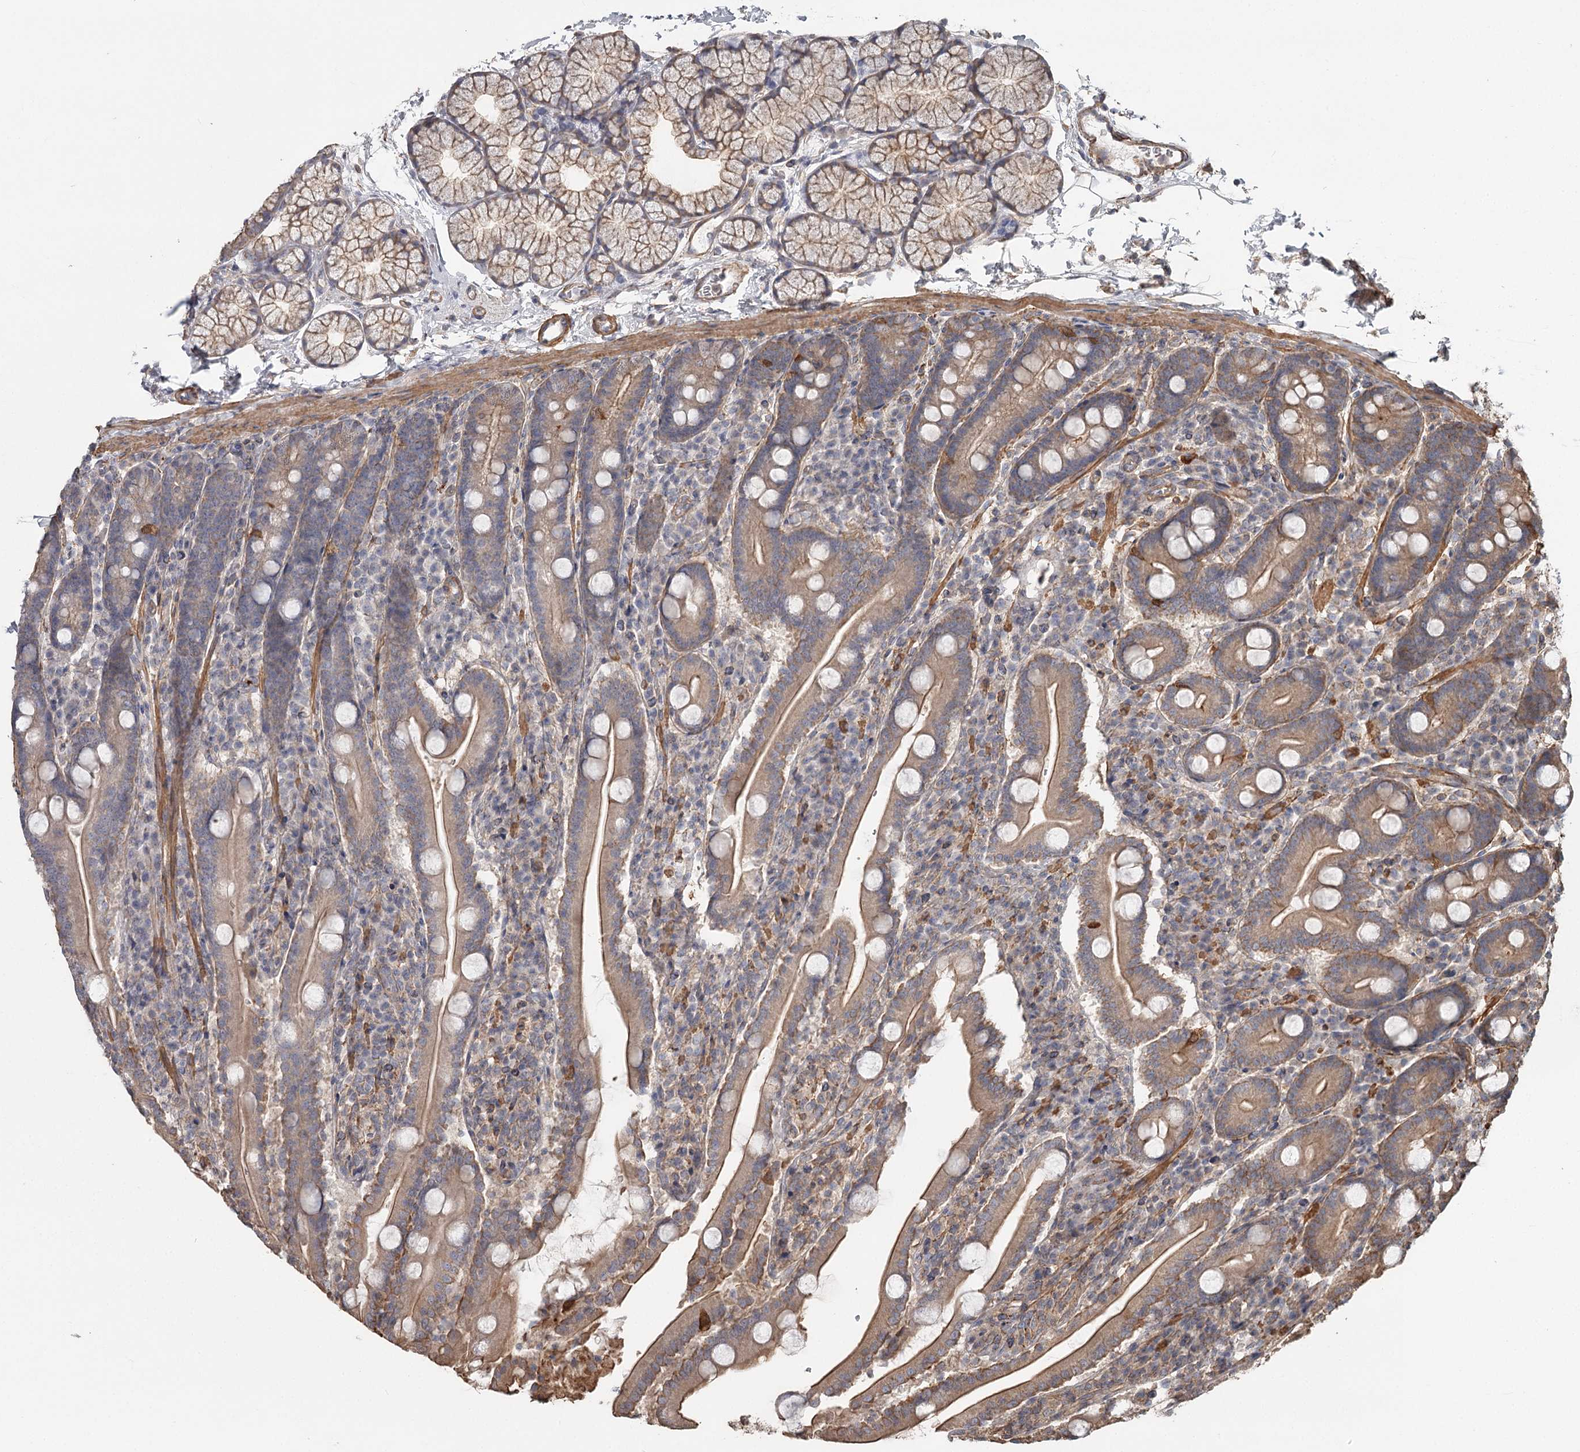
{"staining": {"intensity": "moderate", "quantity": ">75%", "location": "cytoplasmic/membranous"}, "tissue": "duodenum", "cell_type": "Glandular cells", "image_type": "normal", "snomed": [{"axis": "morphology", "description": "Normal tissue, NOS"}, {"axis": "topography", "description": "Duodenum"}], "caption": "Immunohistochemical staining of normal duodenum exhibits moderate cytoplasmic/membranous protein expression in approximately >75% of glandular cells. The staining is performed using DAB (3,3'-diaminobenzidine) brown chromogen to label protein expression. The nuclei are counter-stained blue using hematoxylin.", "gene": "DHRS9", "patient": {"sex": "male", "age": 35}}